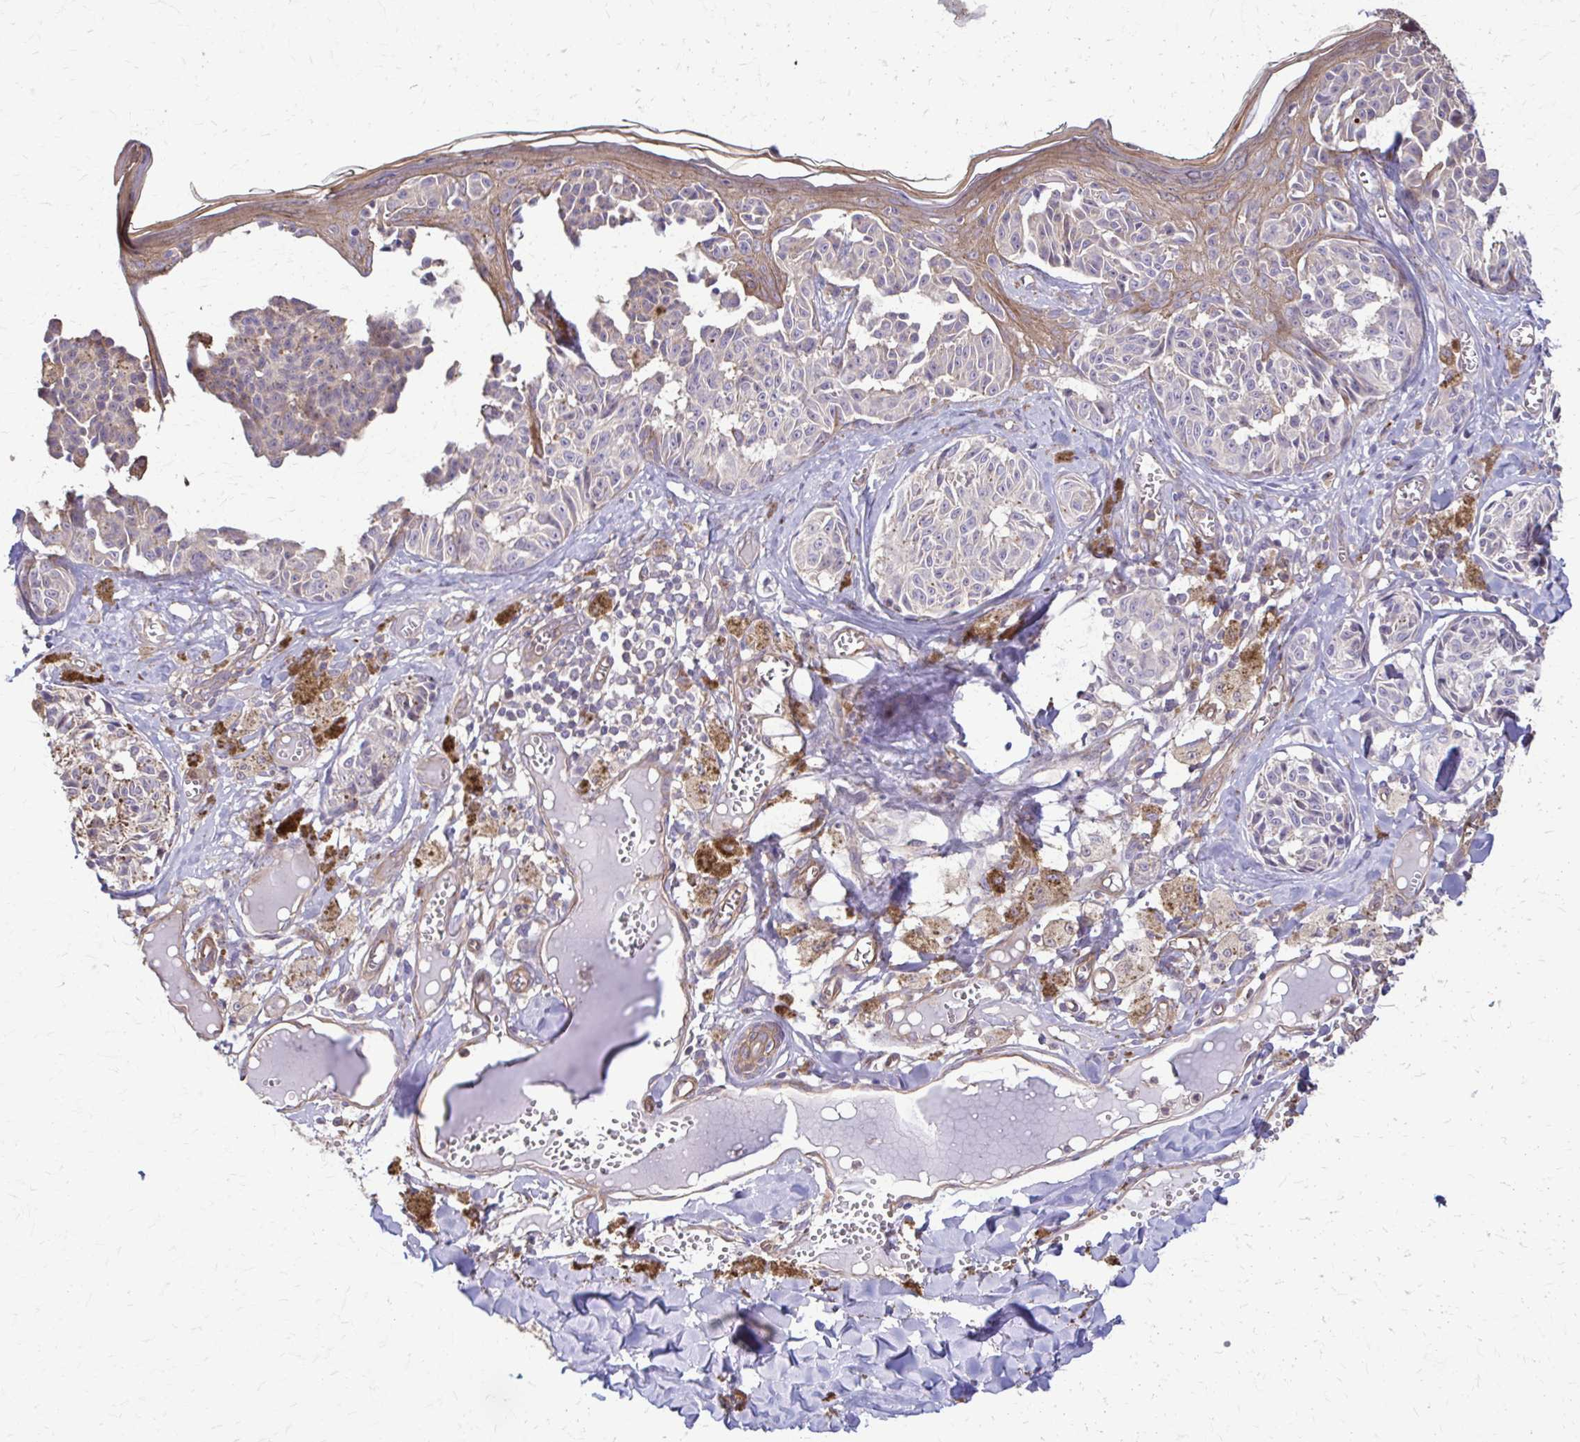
{"staining": {"intensity": "negative", "quantity": "none", "location": "none"}, "tissue": "melanoma", "cell_type": "Tumor cells", "image_type": "cancer", "snomed": [{"axis": "morphology", "description": "Malignant melanoma, NOS"}, {"axis": "topography", "description": "Skin"}], "caption": "Tumor cells show no significant staining in melanoma.", "gene": "DSP", "patient": {"sex": "female", "age": 43}}